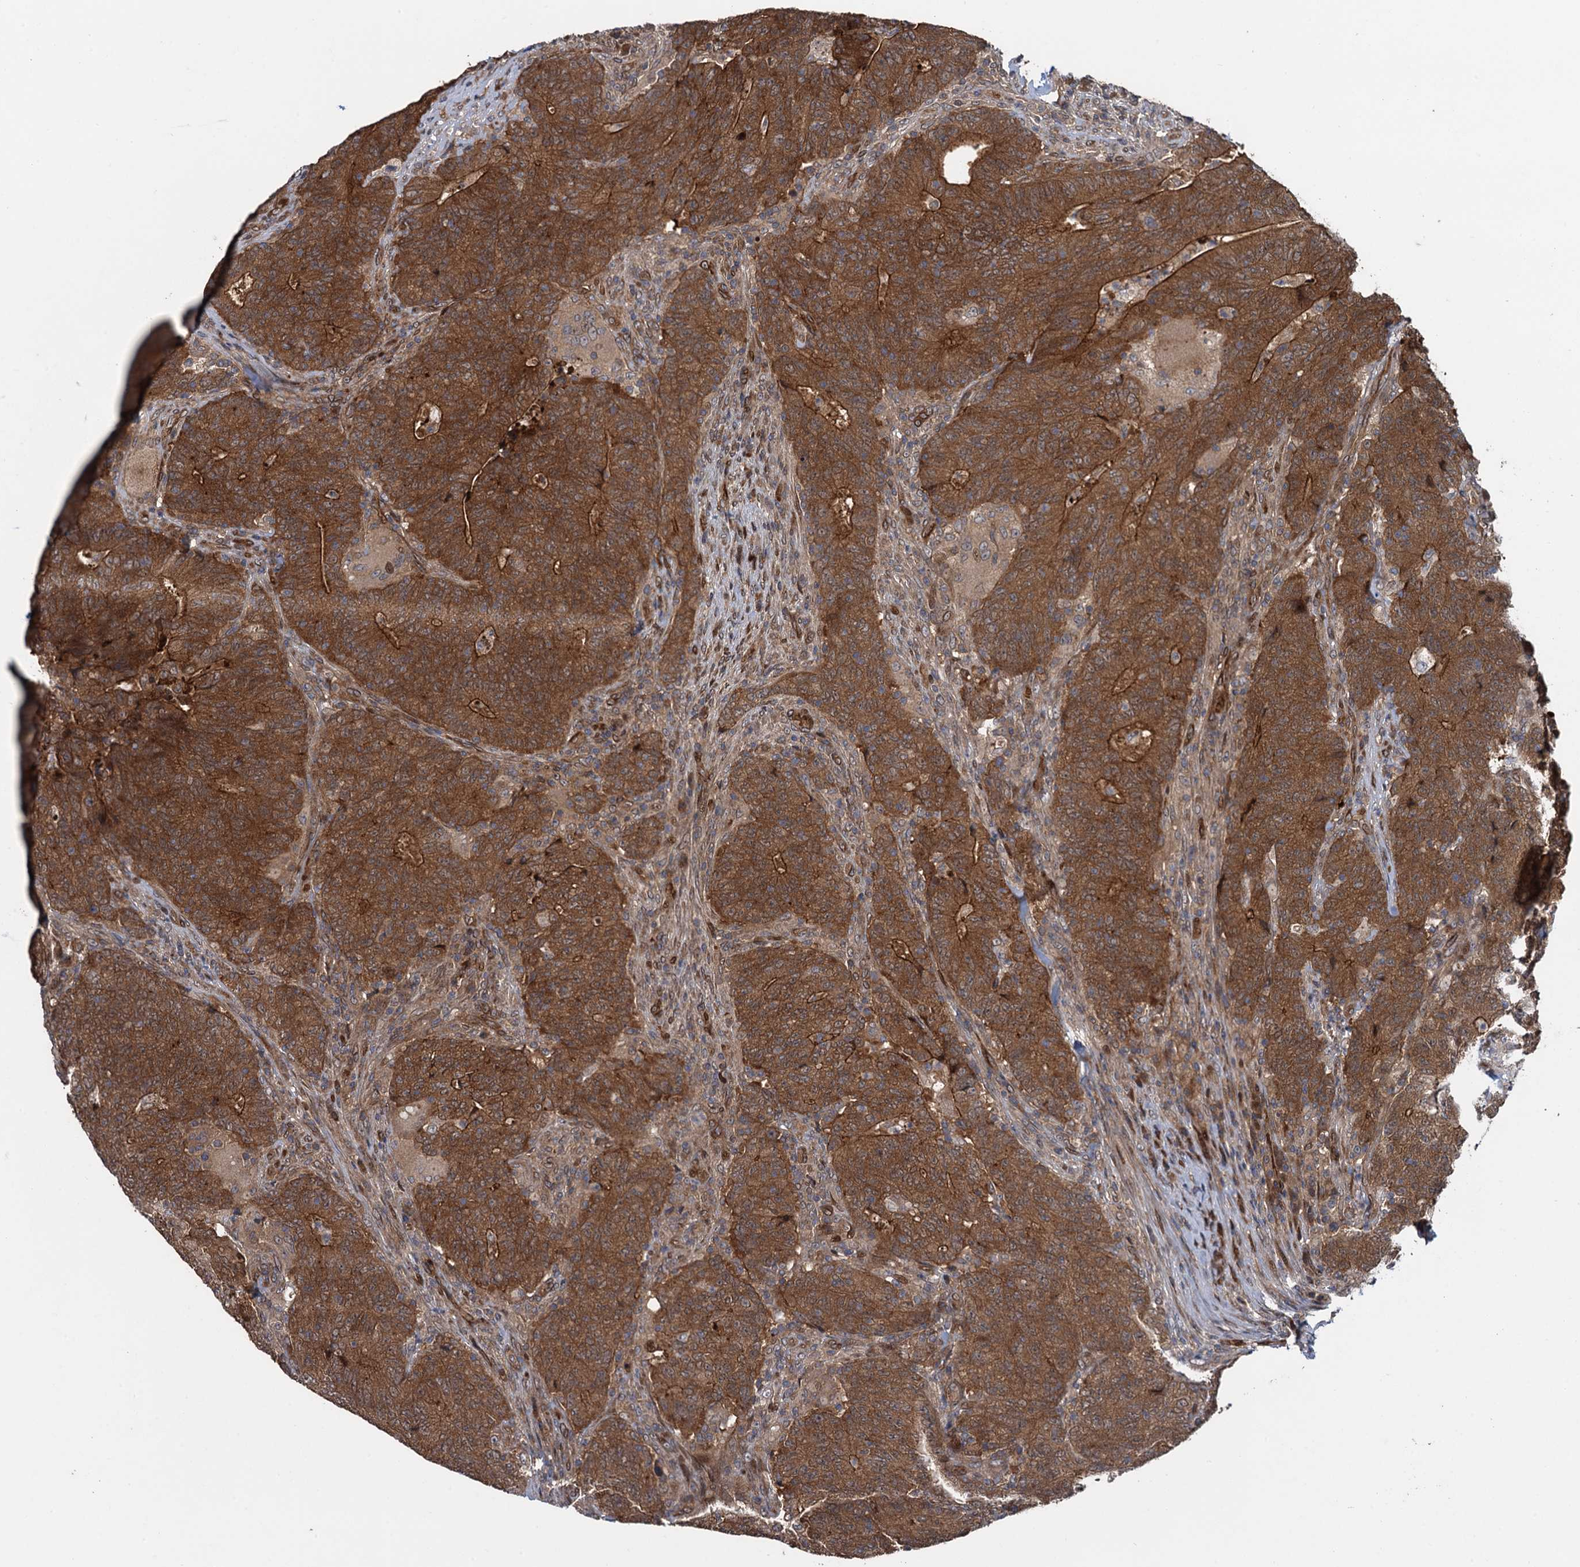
{"staining": {"intensity": "strong", "quantity": ">75%", "location": "cytoplasmic/membranous"}, "tissue": "colorectal cancer", "cell_type": "Tumor cells", "image_type": "cancer", "snomed": [{"axis": "morphology", "description": "Adenocarcinoma, NOS"}, {"axis": "topography", "description": "Colon"}], "caption": "Immunohistochemistry of adenocarcinoma (colorectal) shows high levels of strong cytoplasmic/membranous expression in approximately >75% of tumor cells.", "gene": "RHOBTB1", "patient": {"sex": "female", "age": 75}}